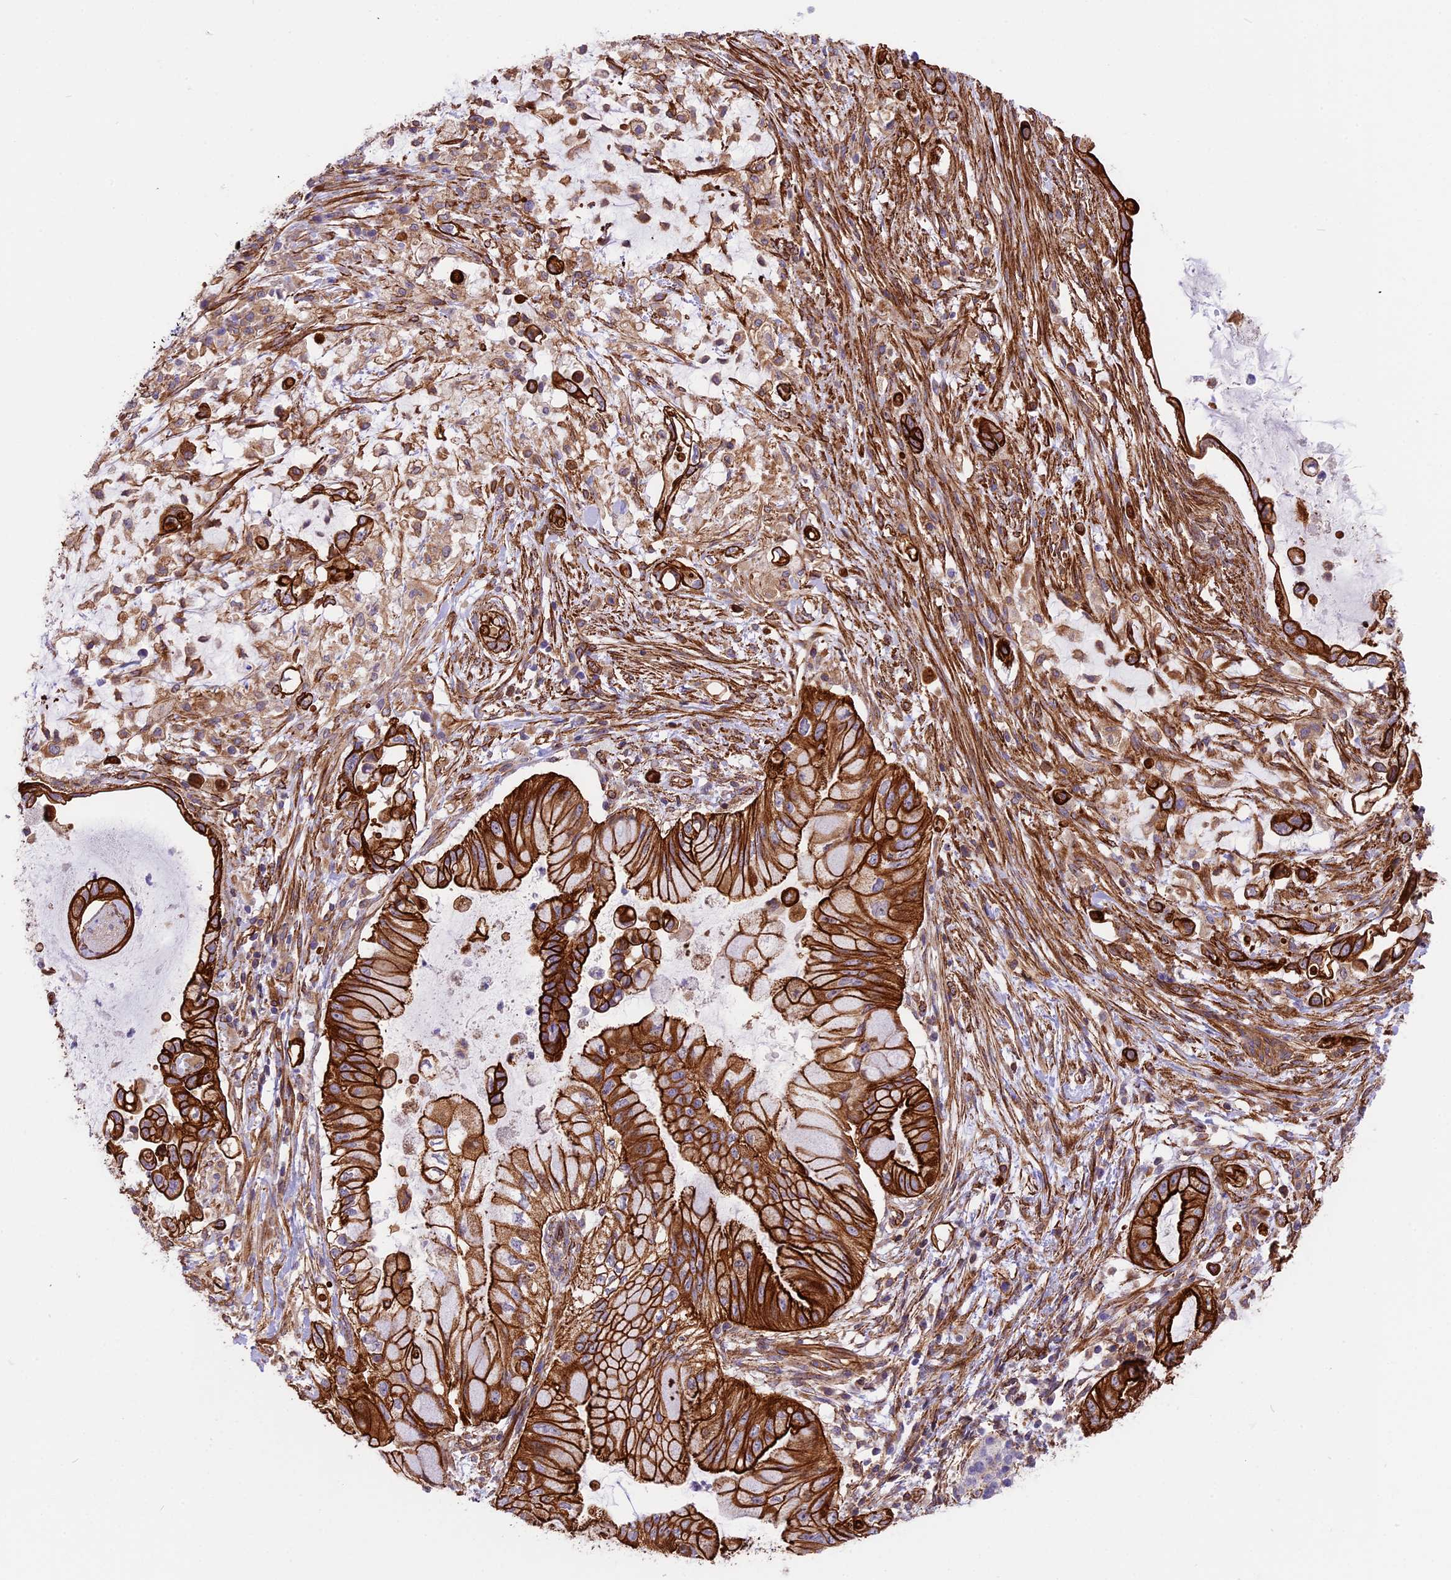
{"staining": {"intensity": "strong", "quantity": ">75%", "location": "cytoplasmic/membranous"}, "tissue": "pancreatic cancer", "cell_type": "Tumor cells", "image_type": "cancer", "snomed": [{"axis": "morphology", "description": "Adenocarcinoma, NOS"}, {"axis": "topography", "description": "Pancreas"}], "caption": "Protein staining shows strong cytoplasmic/membranous expression in about >75% of tumor cells in adenocarcinoma (pancreatic). (DAB (3,3'-diaminobenzidine) = brown stain, brightfield microscopy at high magnification).", "gene": "R3HDM4", "patient": {"sex": "male", "age": 48}}